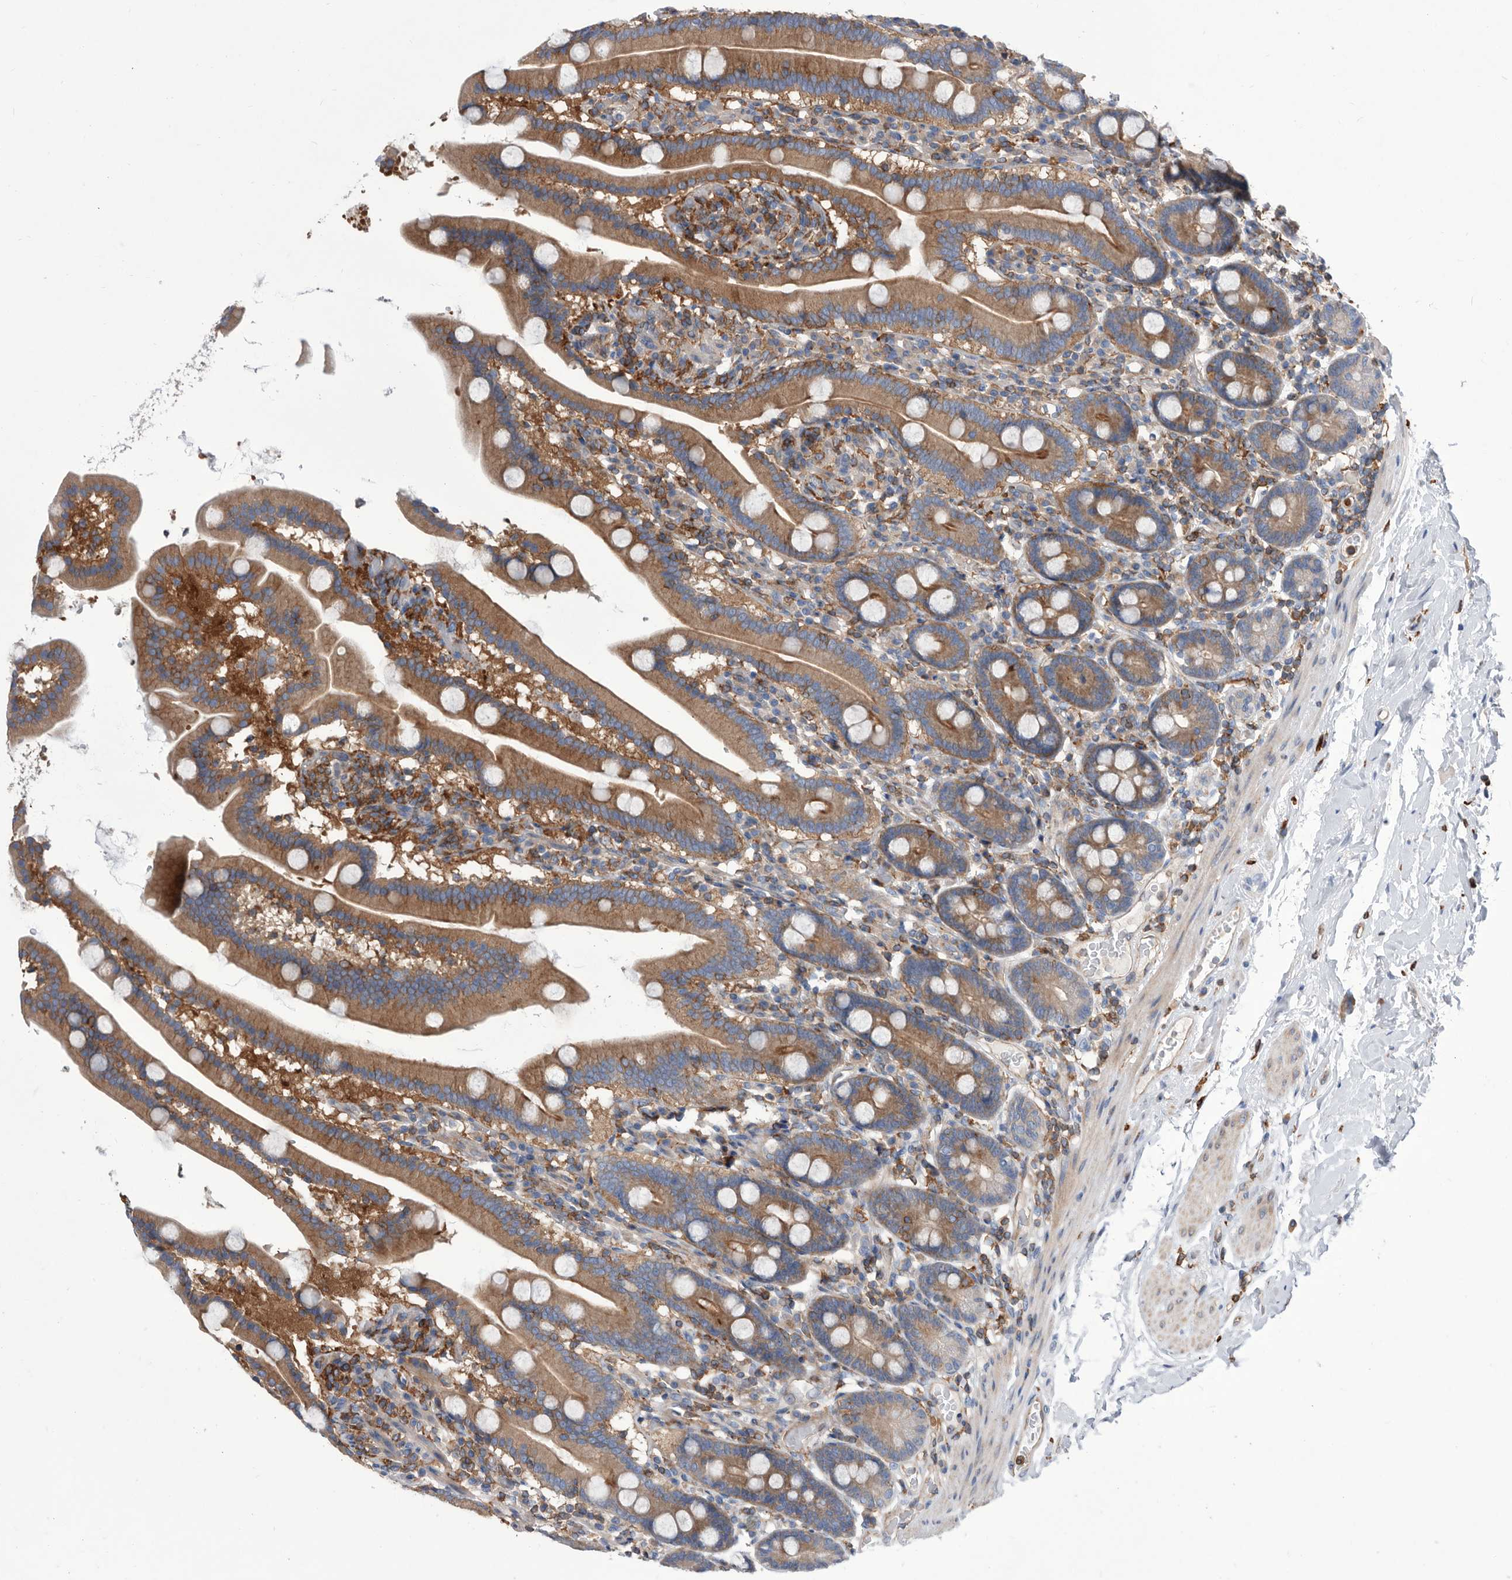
{"staining": {"intensity": "moderate", "quantity": ">75%", "location": "cytoplasmic/membranous"}, "tissue": "duodenum", "cell_type": "Glandular cells", "image_type": "normal", "snomed": [{"axis": "morphology", "description": "Normal tissue, NOS"}, {"axis": "topography", "description": "Duodenum"}], "caption": "IHC of normal duodenum displays medium levels of moderate cytoplasmic/membranous staining in approximately >75% of glandular cells.", "gene": "SMG7", "patient": {"sex": "male", "age": 55}}